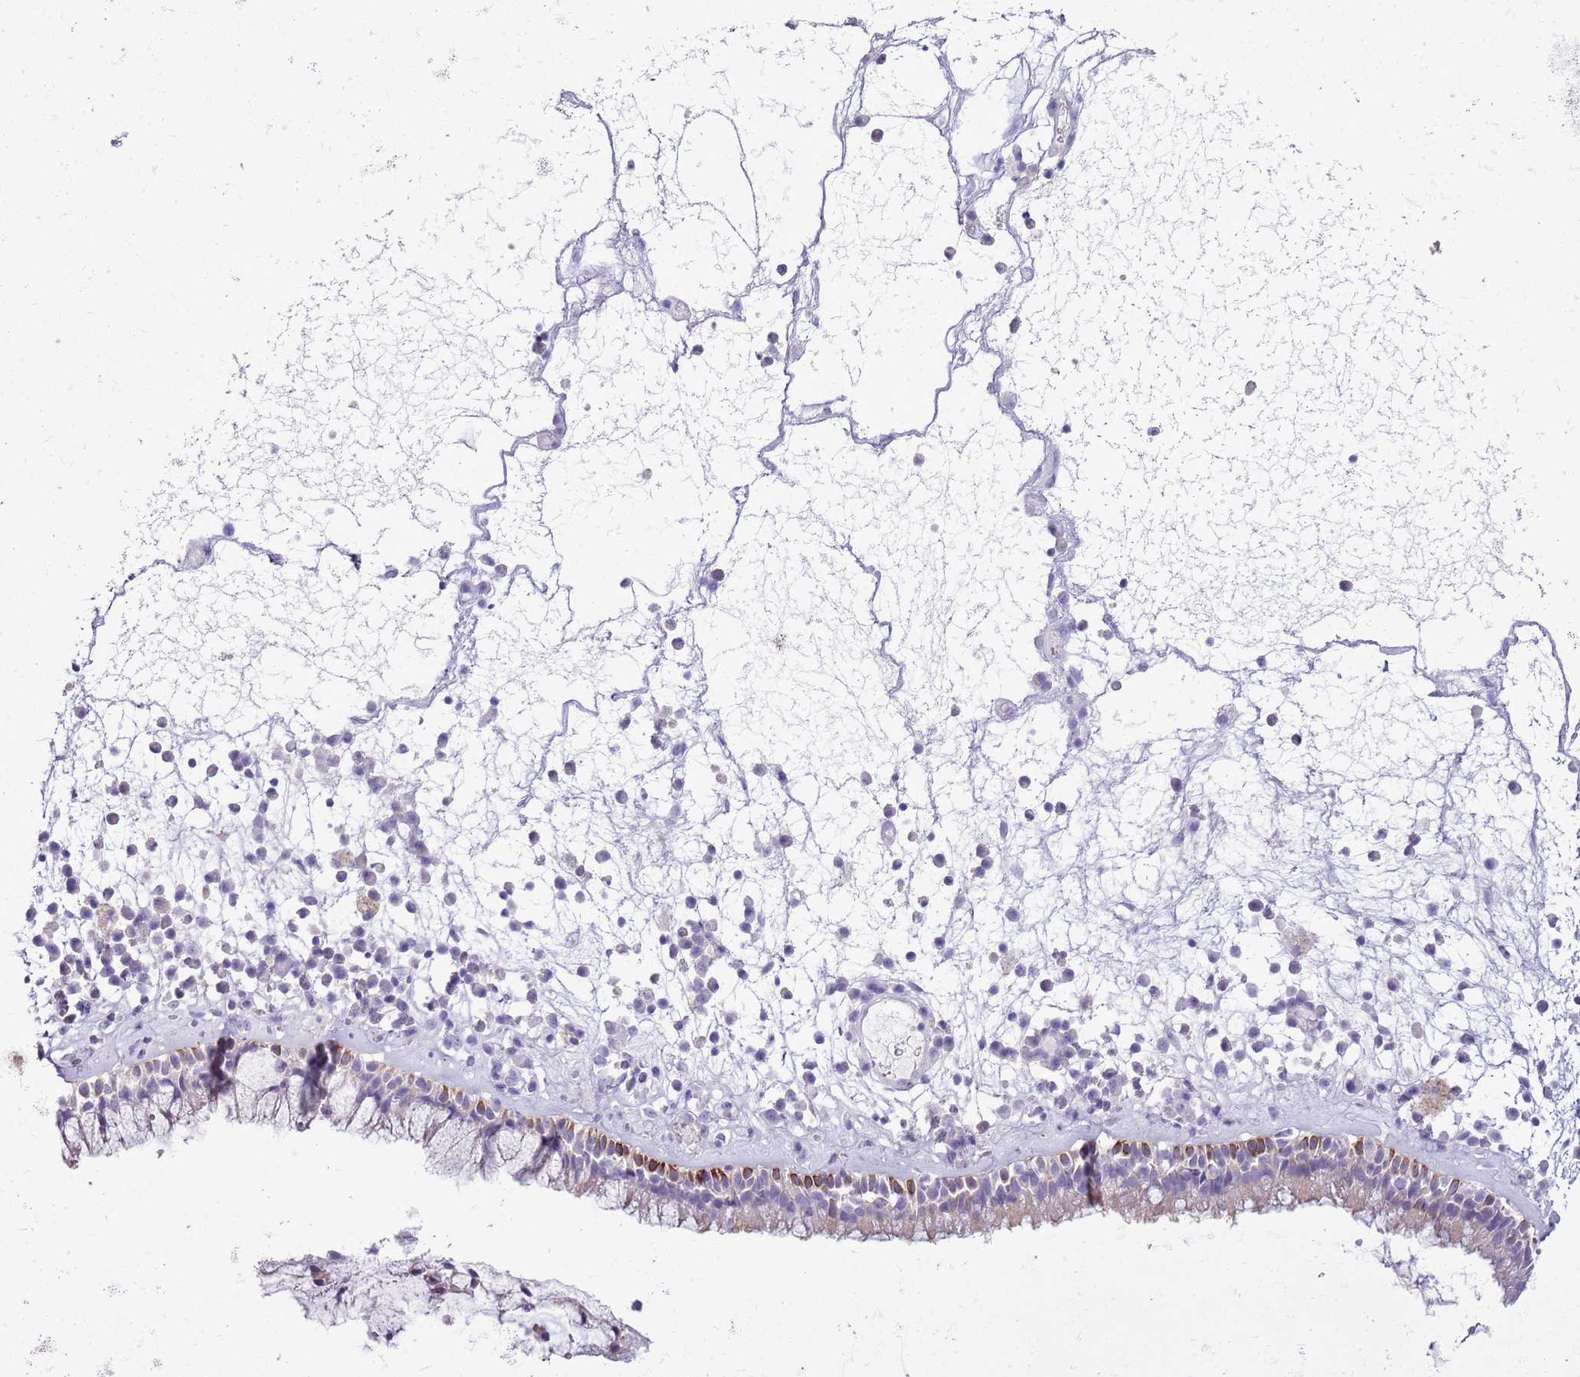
{"staining": {"intensity": "strong", "quantity": "<25%", "location": "cytoplasmic/membranous"}, "tissue": "nasopharynx", "cell_type": "Respiratory epithelial cells", "image_type": "normal", "snomed": [{"axis": "morphology", "description": "Normal tissue, NOS"}, {"axis": "morphology", "description": "Inflammation, NOS"}, {"axis": "topography", "description": "Nasopharynx"}], "caption": "Respiratory epithelial cells exhibit medium levels of strong cytoplasmic/membranous expression in about <25% of cells in benign human nasopharynx. (brown staining indicates protein expression, while blue staining denotes nuclei).", "gene": "CNPPD1", "patient": {"sex": "male", "age": 70}}